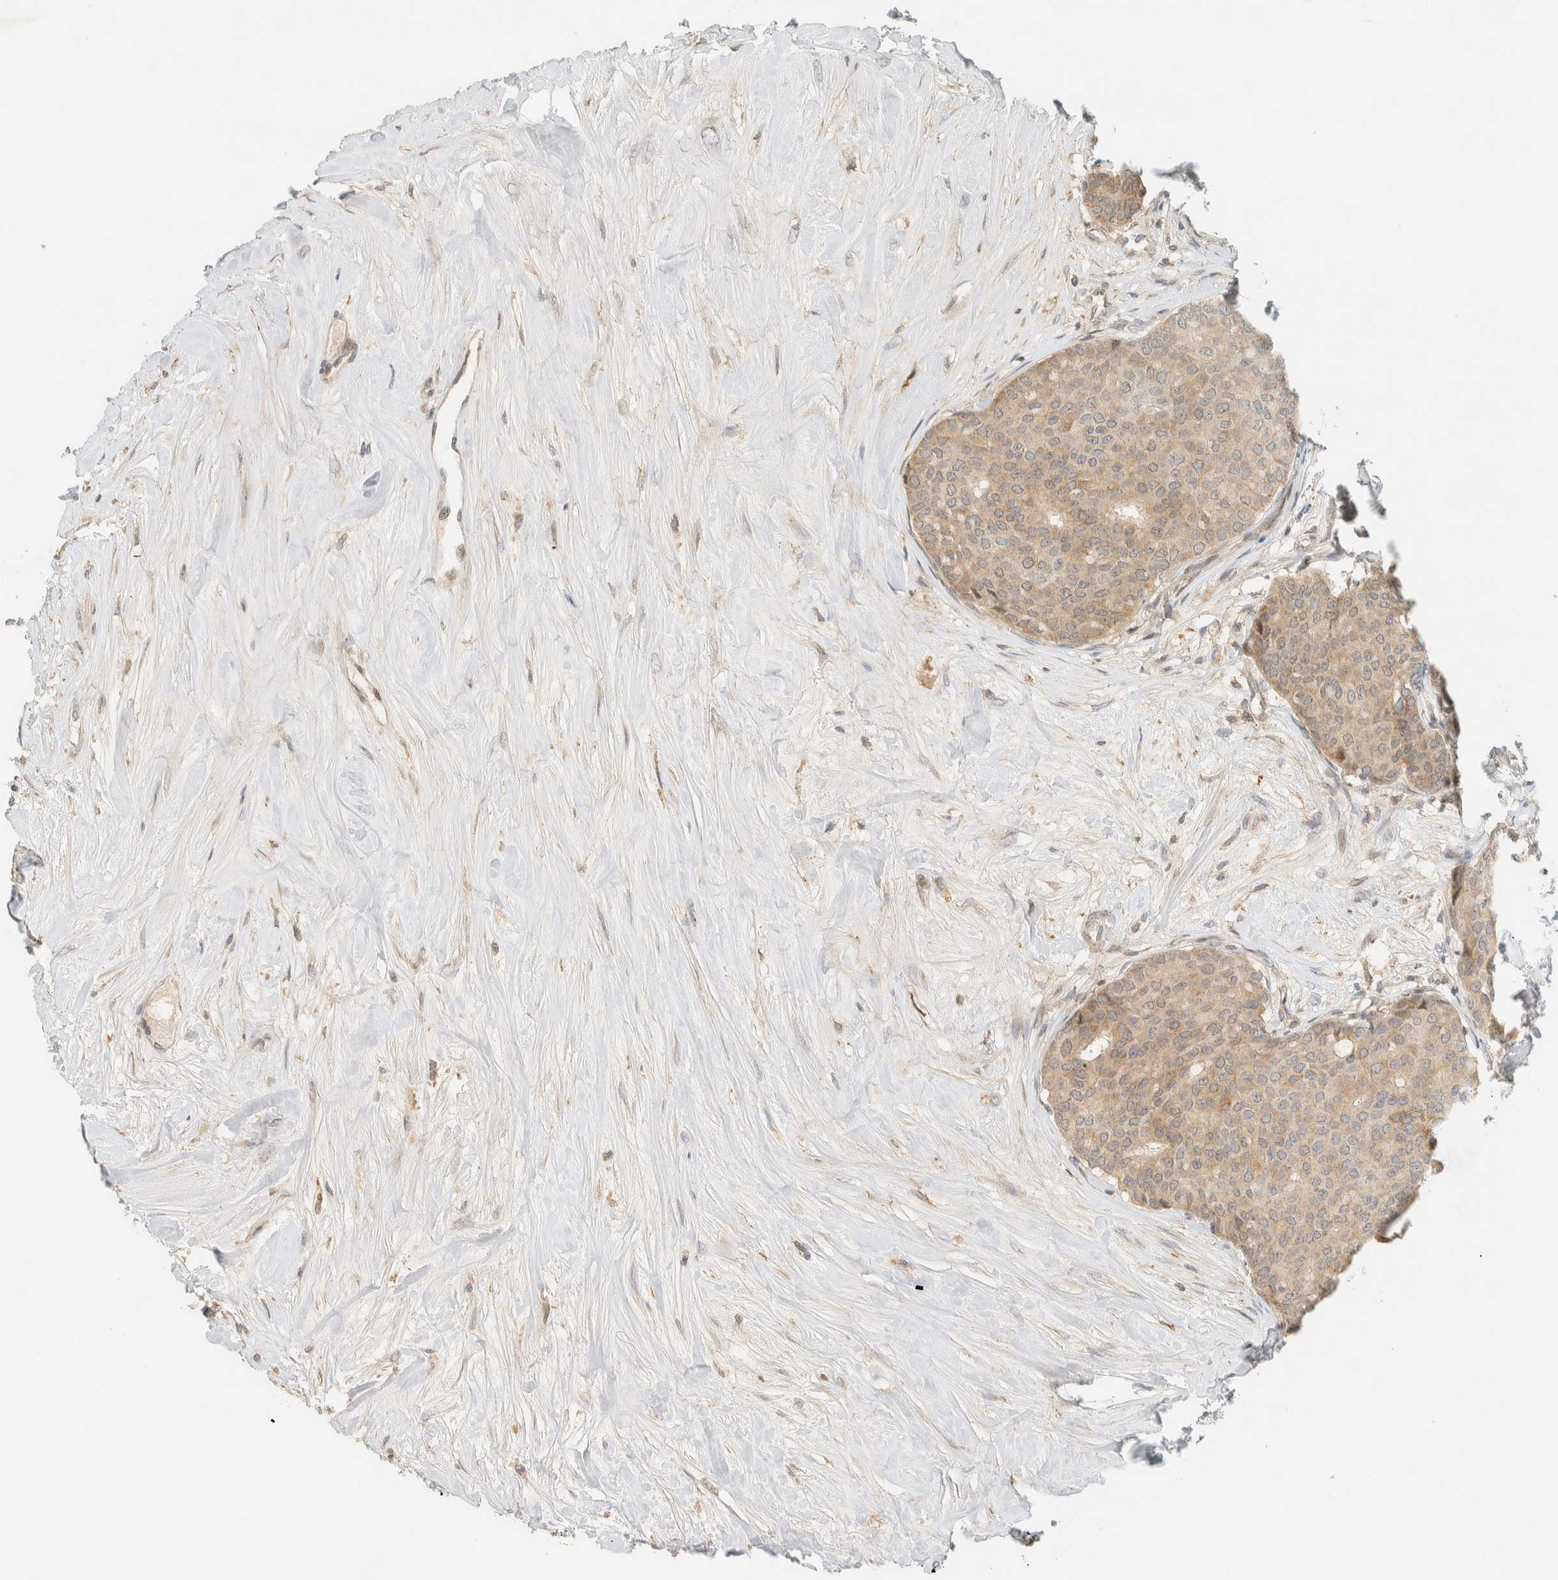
{"staining": {"intensity": "weak", "quantity": ">75%", "location": "cytoplasmic/membranous"}, "tissue": "breast cancer", "cell_type": "Tumor cells", "image_type": "cancer", "snomed": [{"axis": "morphology", "description": "Duct carcinoma"}, {"axis": "topography", "description": "Breast"}], "caption": "Breast cancer stained for a protein (brown) reveals weak cytoplasmic/membranous positive staining in approximately >75% of tumor cells.", "gene": "CCDC171", "patient": {"sex": "female", "age": 75}}